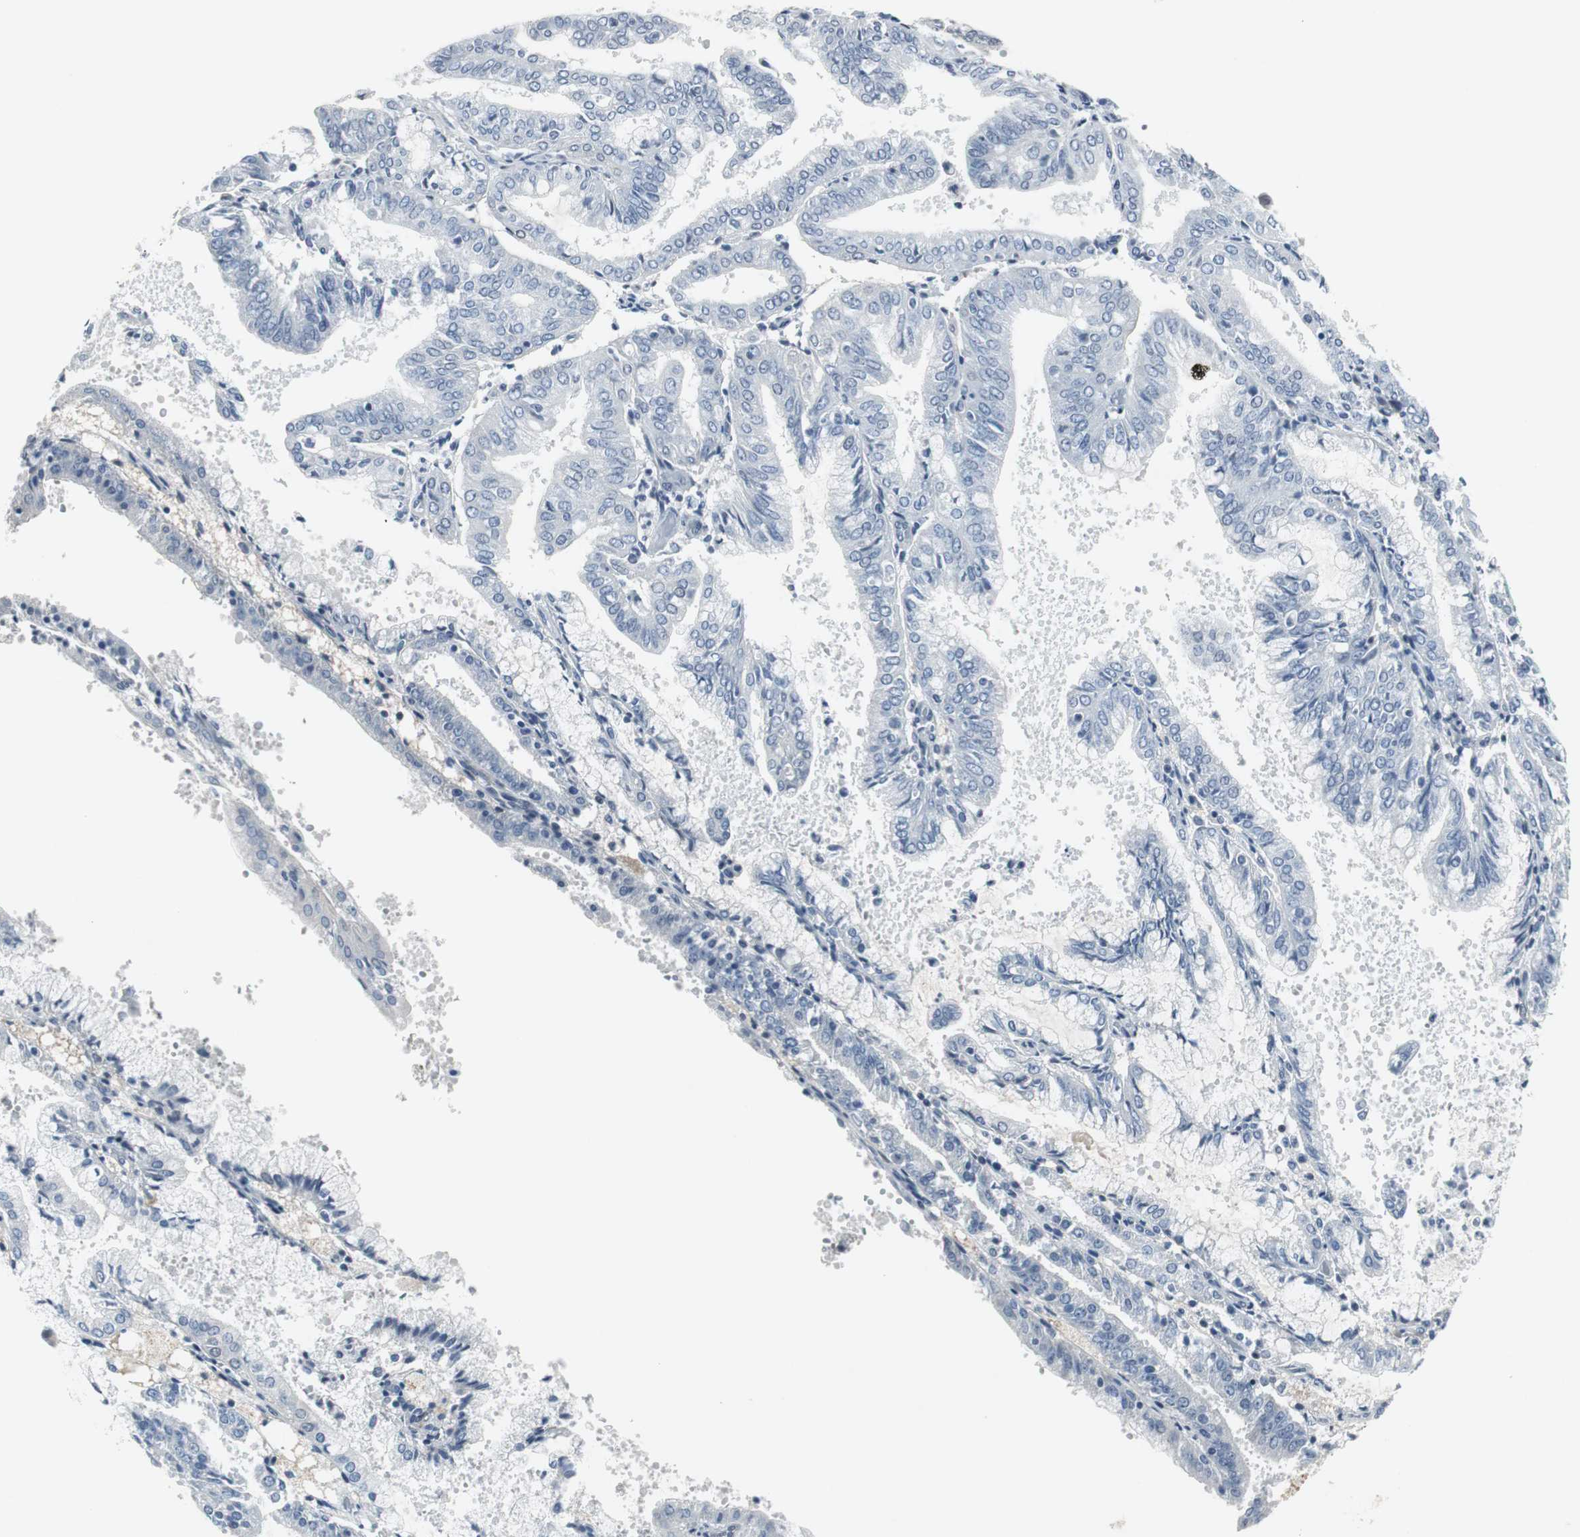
{"staining": {"intensity": "negative", "quantity": "none", "location": "none"}, "tissue": "endometrial cancer", "cell_type": "Tumor cells", "image_type": "cancer", "snomed": [{"axis": "morphology", "description": "Adenocarcinoma, NOS"}, {"axis": "topography", "description": "Endometrium"}], "caption": "Immunohistochemical staining of human endometrial cancer (adenocarcinoma) reveals no significant expression in tumor cells.", "gene": "ELK1", "patient": {"sex": "female", "age": 63}}